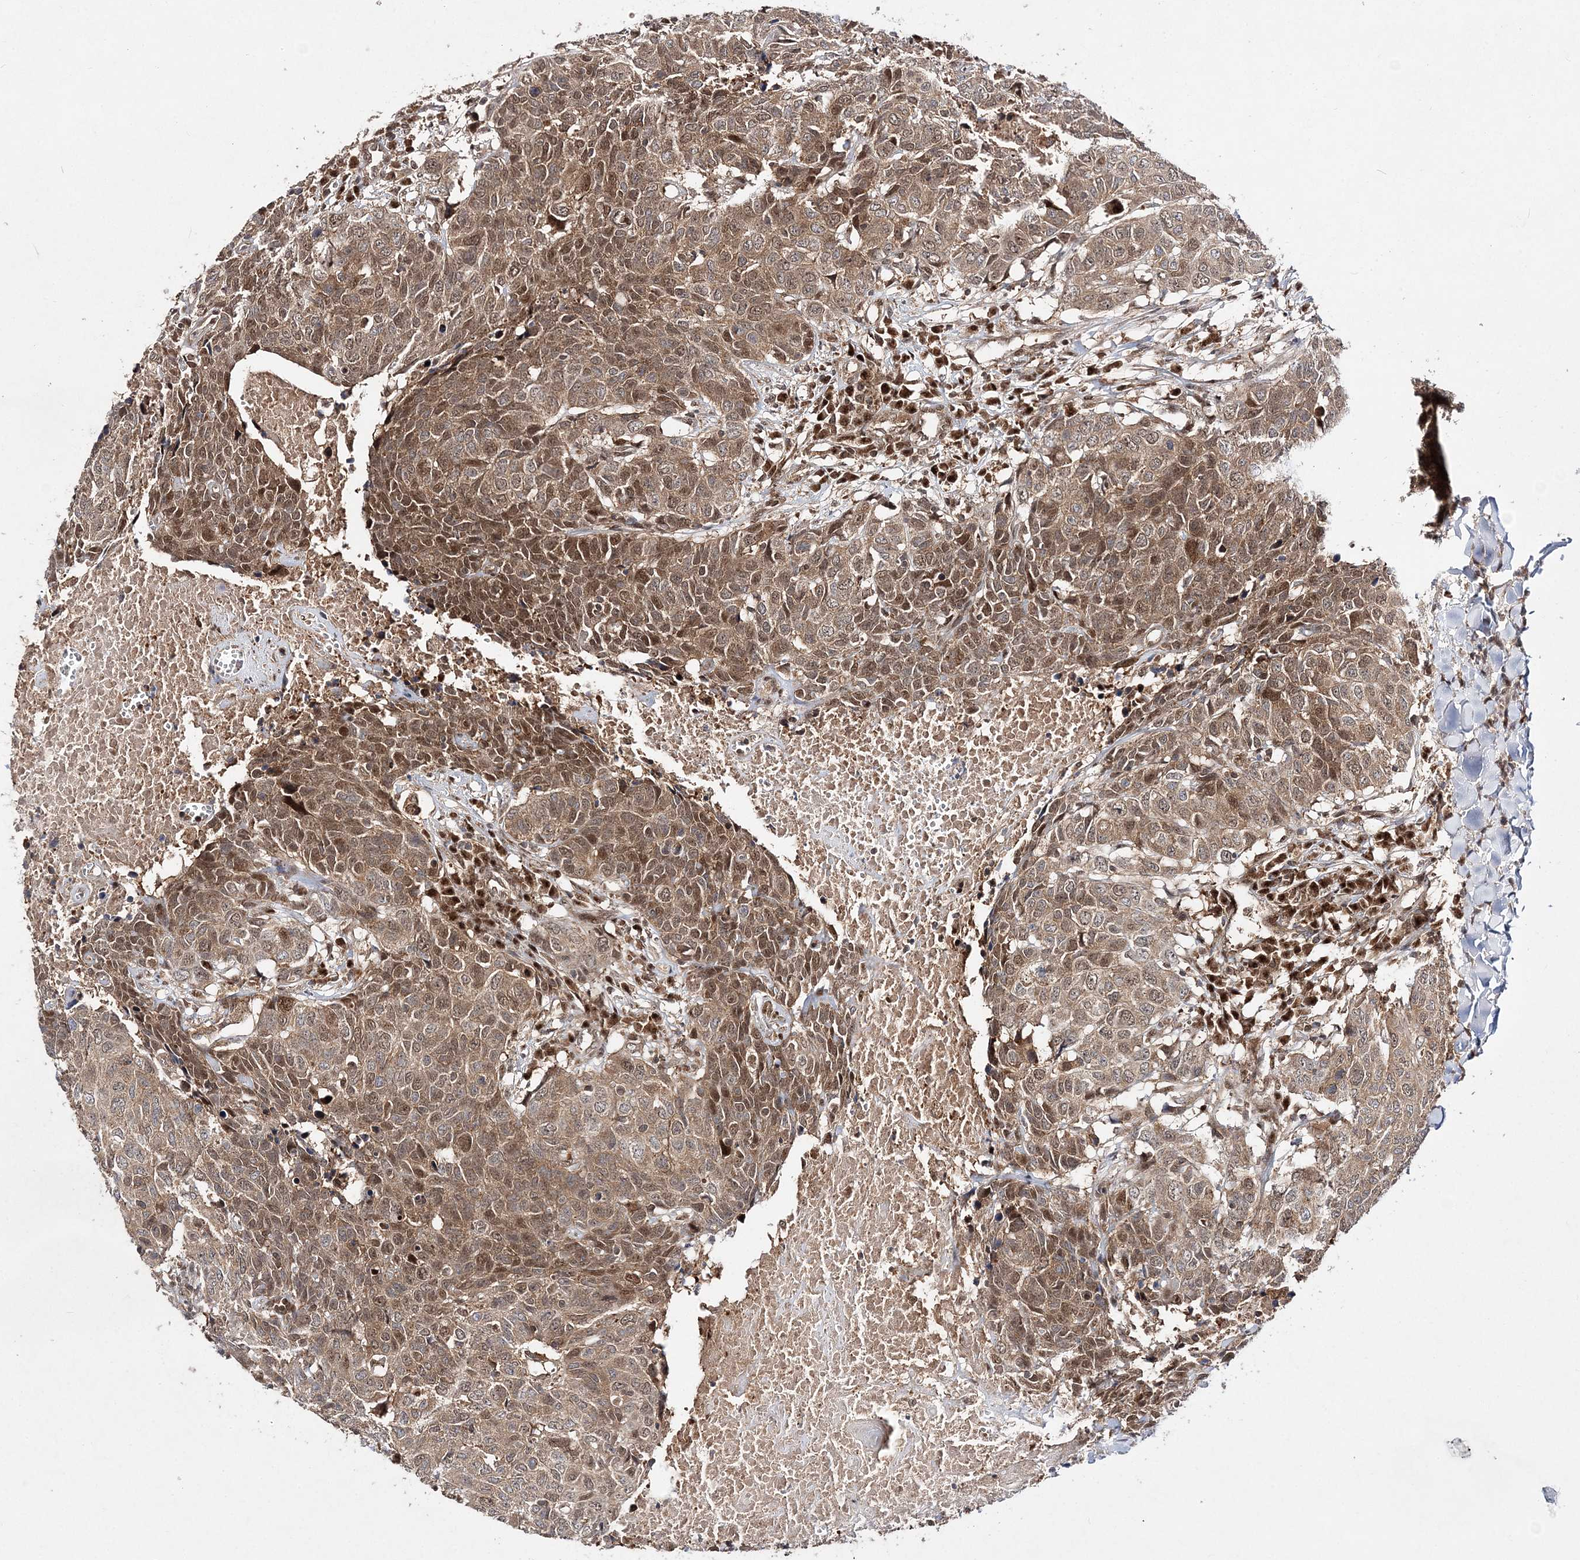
{"staining": {"intensity": "moderate", "quantity": ">75%", "location": "cytoplasmic/membranous,nuclear"}, "tissue": "head and neck cancer", "cell_type": "Tumor cells", "image_type": "cancer", "snomed": [{"axis": "morphology", "description": "Squamous cell carcinoma, NOS"}, {"axis": "topography", "description": "Head-Neck"}], "caption": "Protein positivity by IHC demonstrates moderate cytoplasmic/membranous and nuclear positivity in about >75% of tumor cells in head and neck squamous cell carcinoma.", "gene": "NIF3L1", "patient": {"sex": "male", "age": 66}}